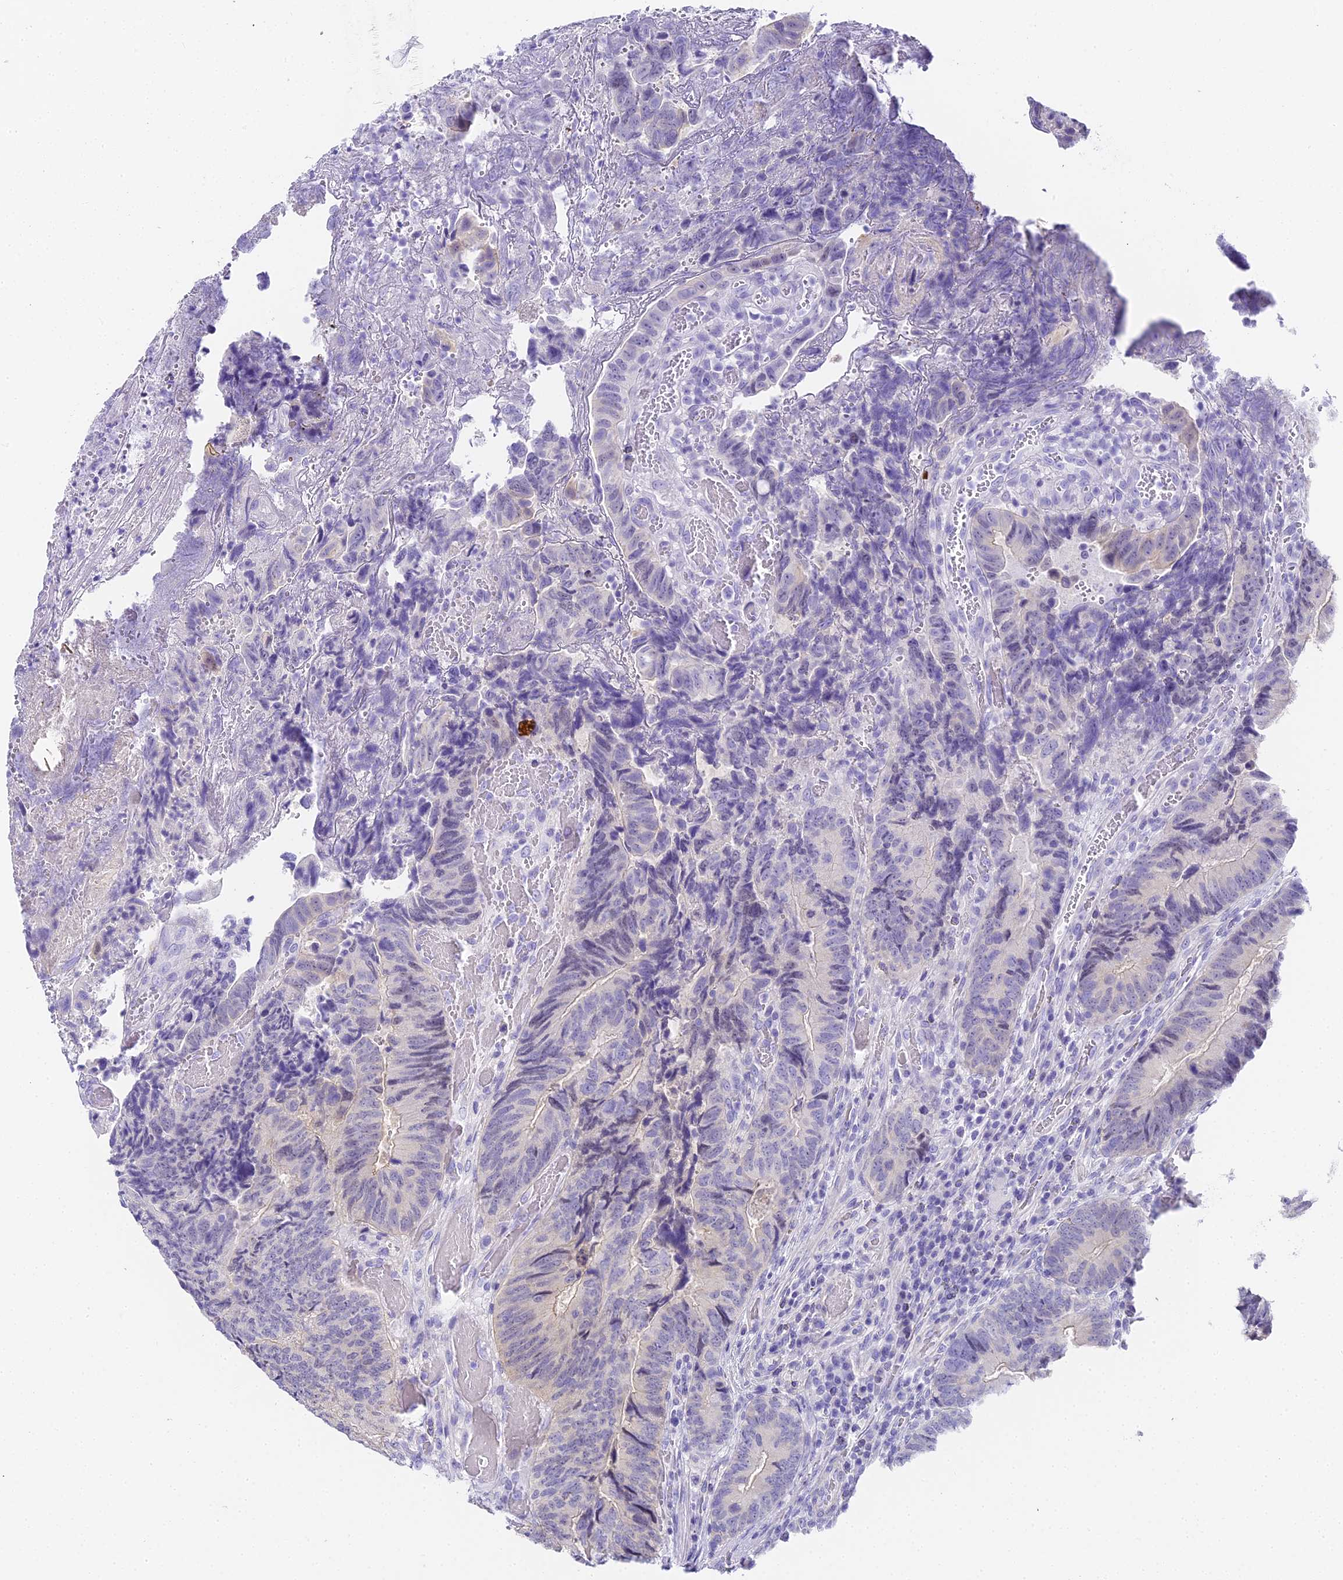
{"staining": {"intensity": "negative", "quantity": "none", "location": "none"}, "tissue": "colorectal cancer", "cell_type": "Tumor cells", "image_type": "cancer", "snomed": [{"axis": "morphology", "description": "Adenocarcinoma, NOS"}, {"axis": "topography", "description": "Colon"}], "caption": "Tumor cells are negative for protein expression in human colorectal adenocarcinoma. Nuclei are stained in blue.", "gene": "ABHD14A-ACY1", "patient": {"sex": "female", "age": 67}}